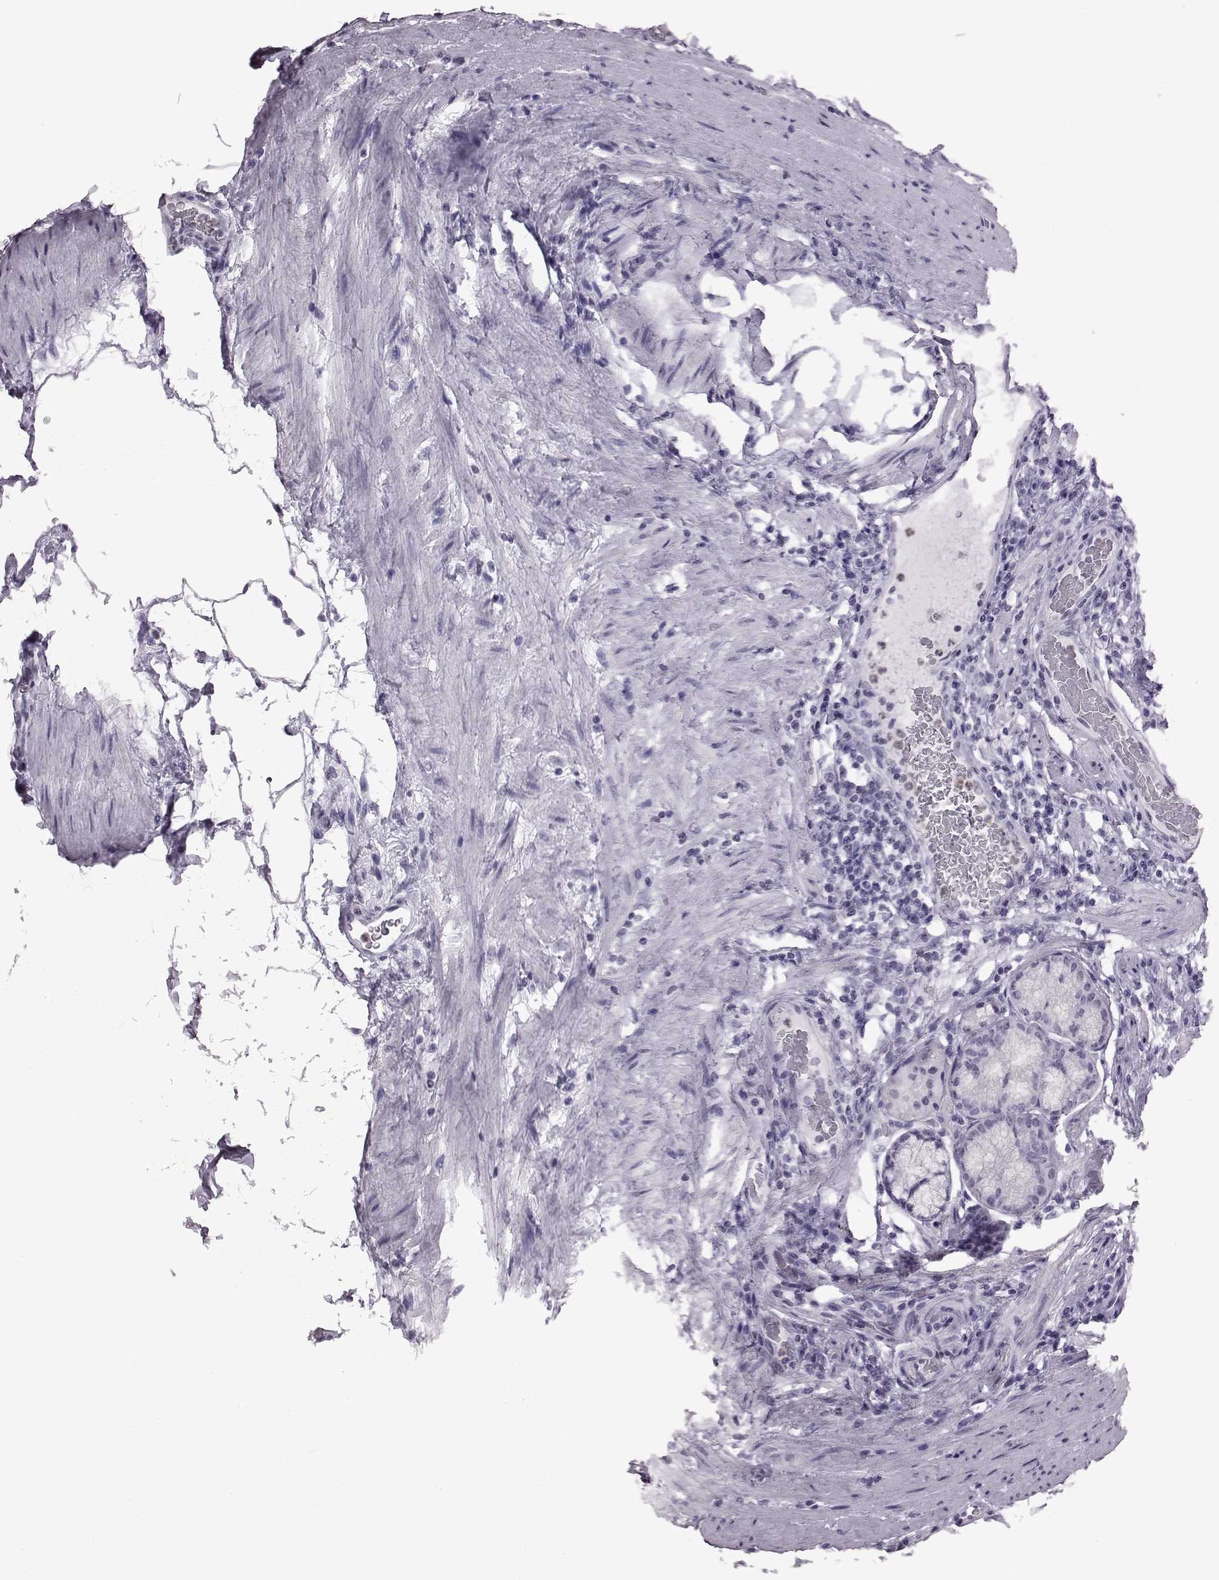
{"staining": {"intensity": "negative", "quantity": "none", "location": "none"}, "tissue": "stomach", "cell_type": "Glandular cells", "image_type": "normal", "snomed": [{"axis": "morphology", "description": "Normal tissue, NOS"}, {"axis": "morphology", "description": "Adenocarcinoma, NOS"}, {"axis": "morphology", "description": "Adenocarcinoma, High grade"}, {"axis": "topography", "description": "Stomach, upper"}, {"axis": "topography", "description": "Stomach"}], "caption": "Protein analysis of unremarkable stomach exhibits no significant staining in glandular cells. (DAB (3,3'-diaminobenzidine) IHC, high magnification).", "gene": "ADGRG2", "patient": {"sex": "female", "age": 65}}